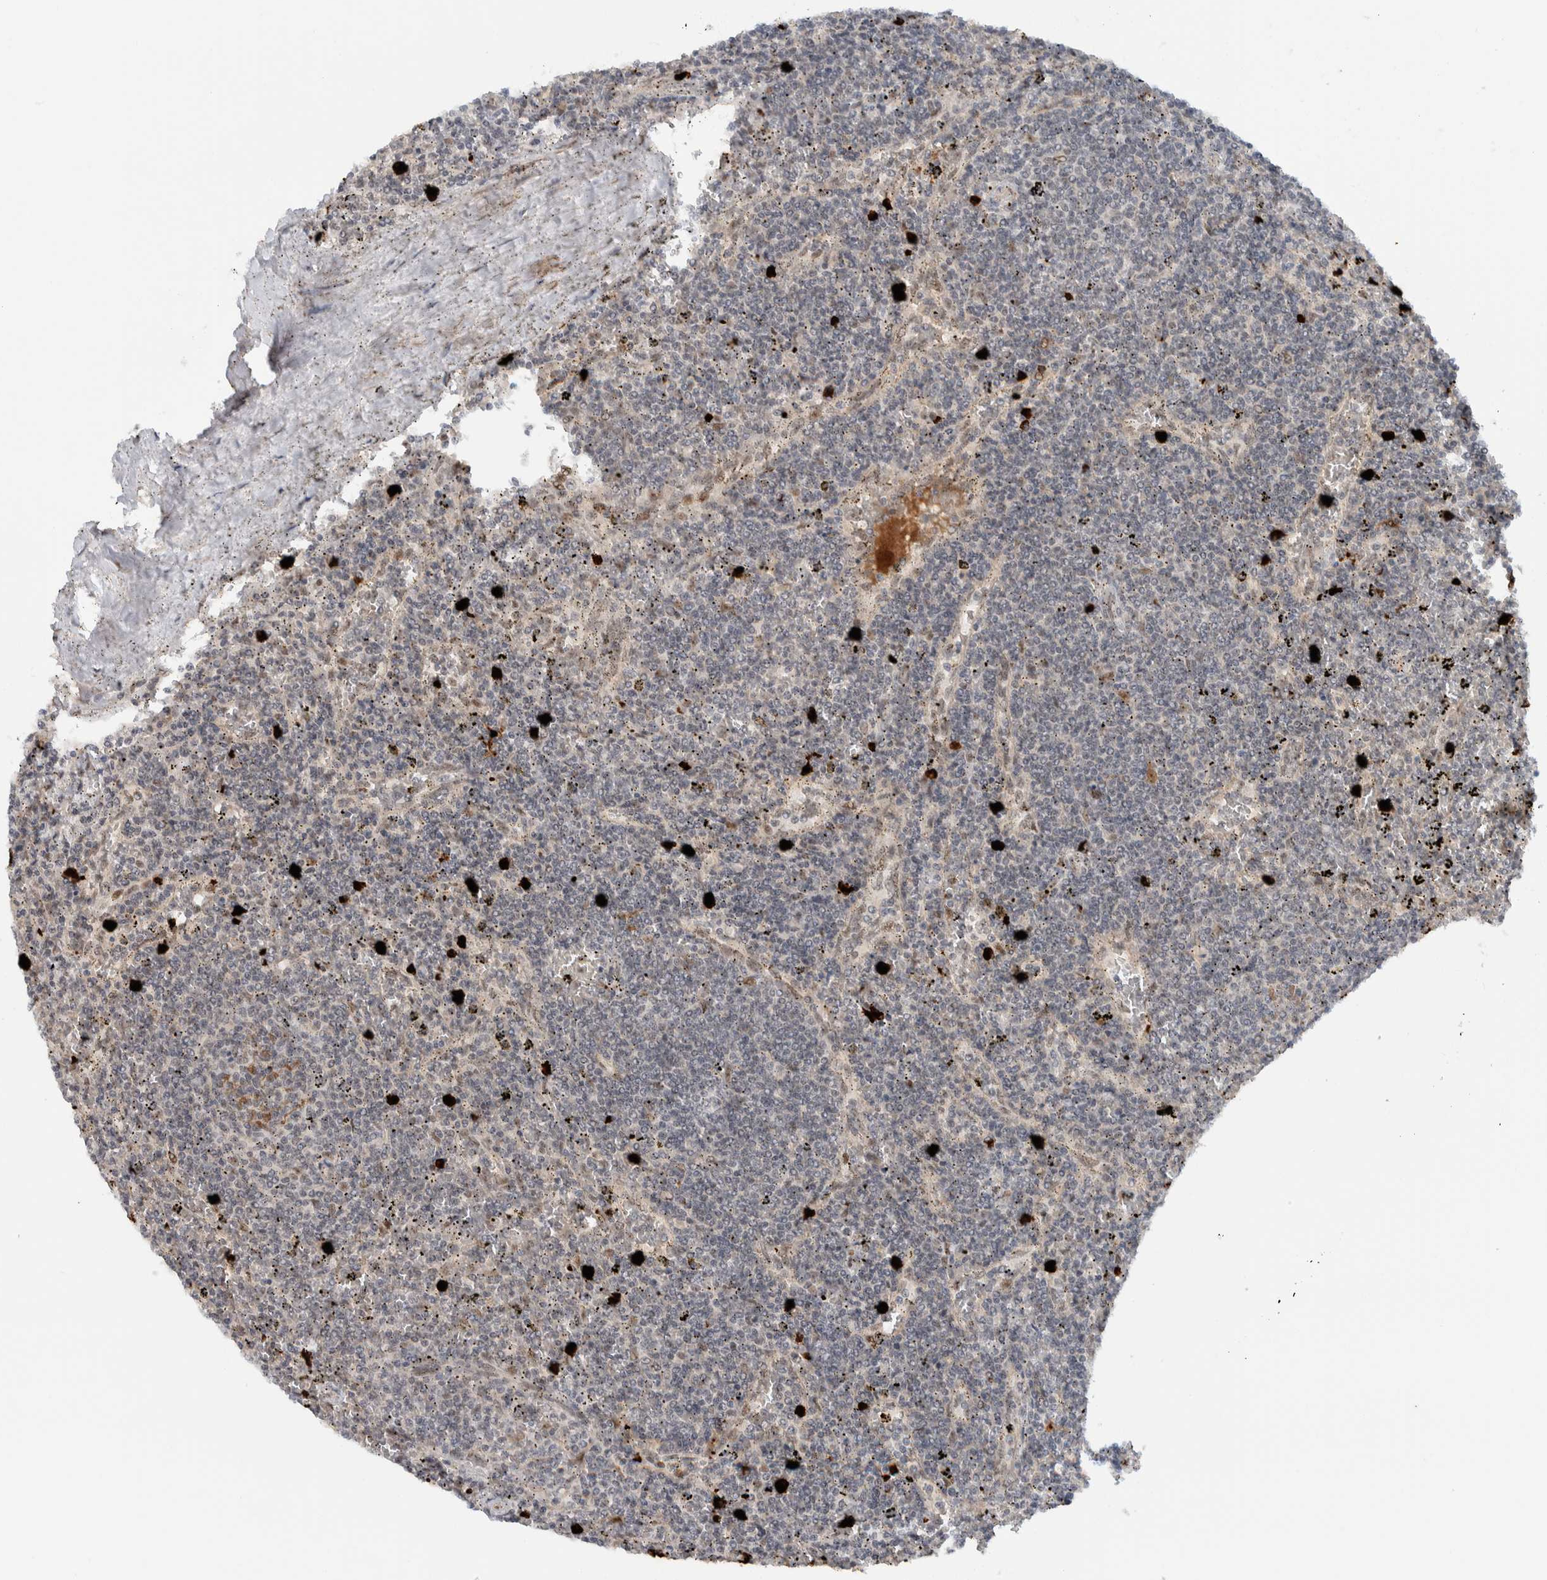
{"staining": {"intensity": "negative", "quantity": "none", "location": "none"}, "tissue": "lymphoma", "cell_type": "Tumor cells", "image_type": "cancer", "snomed": [{"axis": "morphology", "description": "Malignant lymphoma, non-Hodgkin's type, Low grade"}, {"axis": "topography", "description": "Spleen"}], "caption": "IHC of low-grade malignant lymphoma, non-Hodgkin's type displays no expression in tumor cells.", "gene": "ZFP91", "patient": {"sex": "female", "age": 50}}